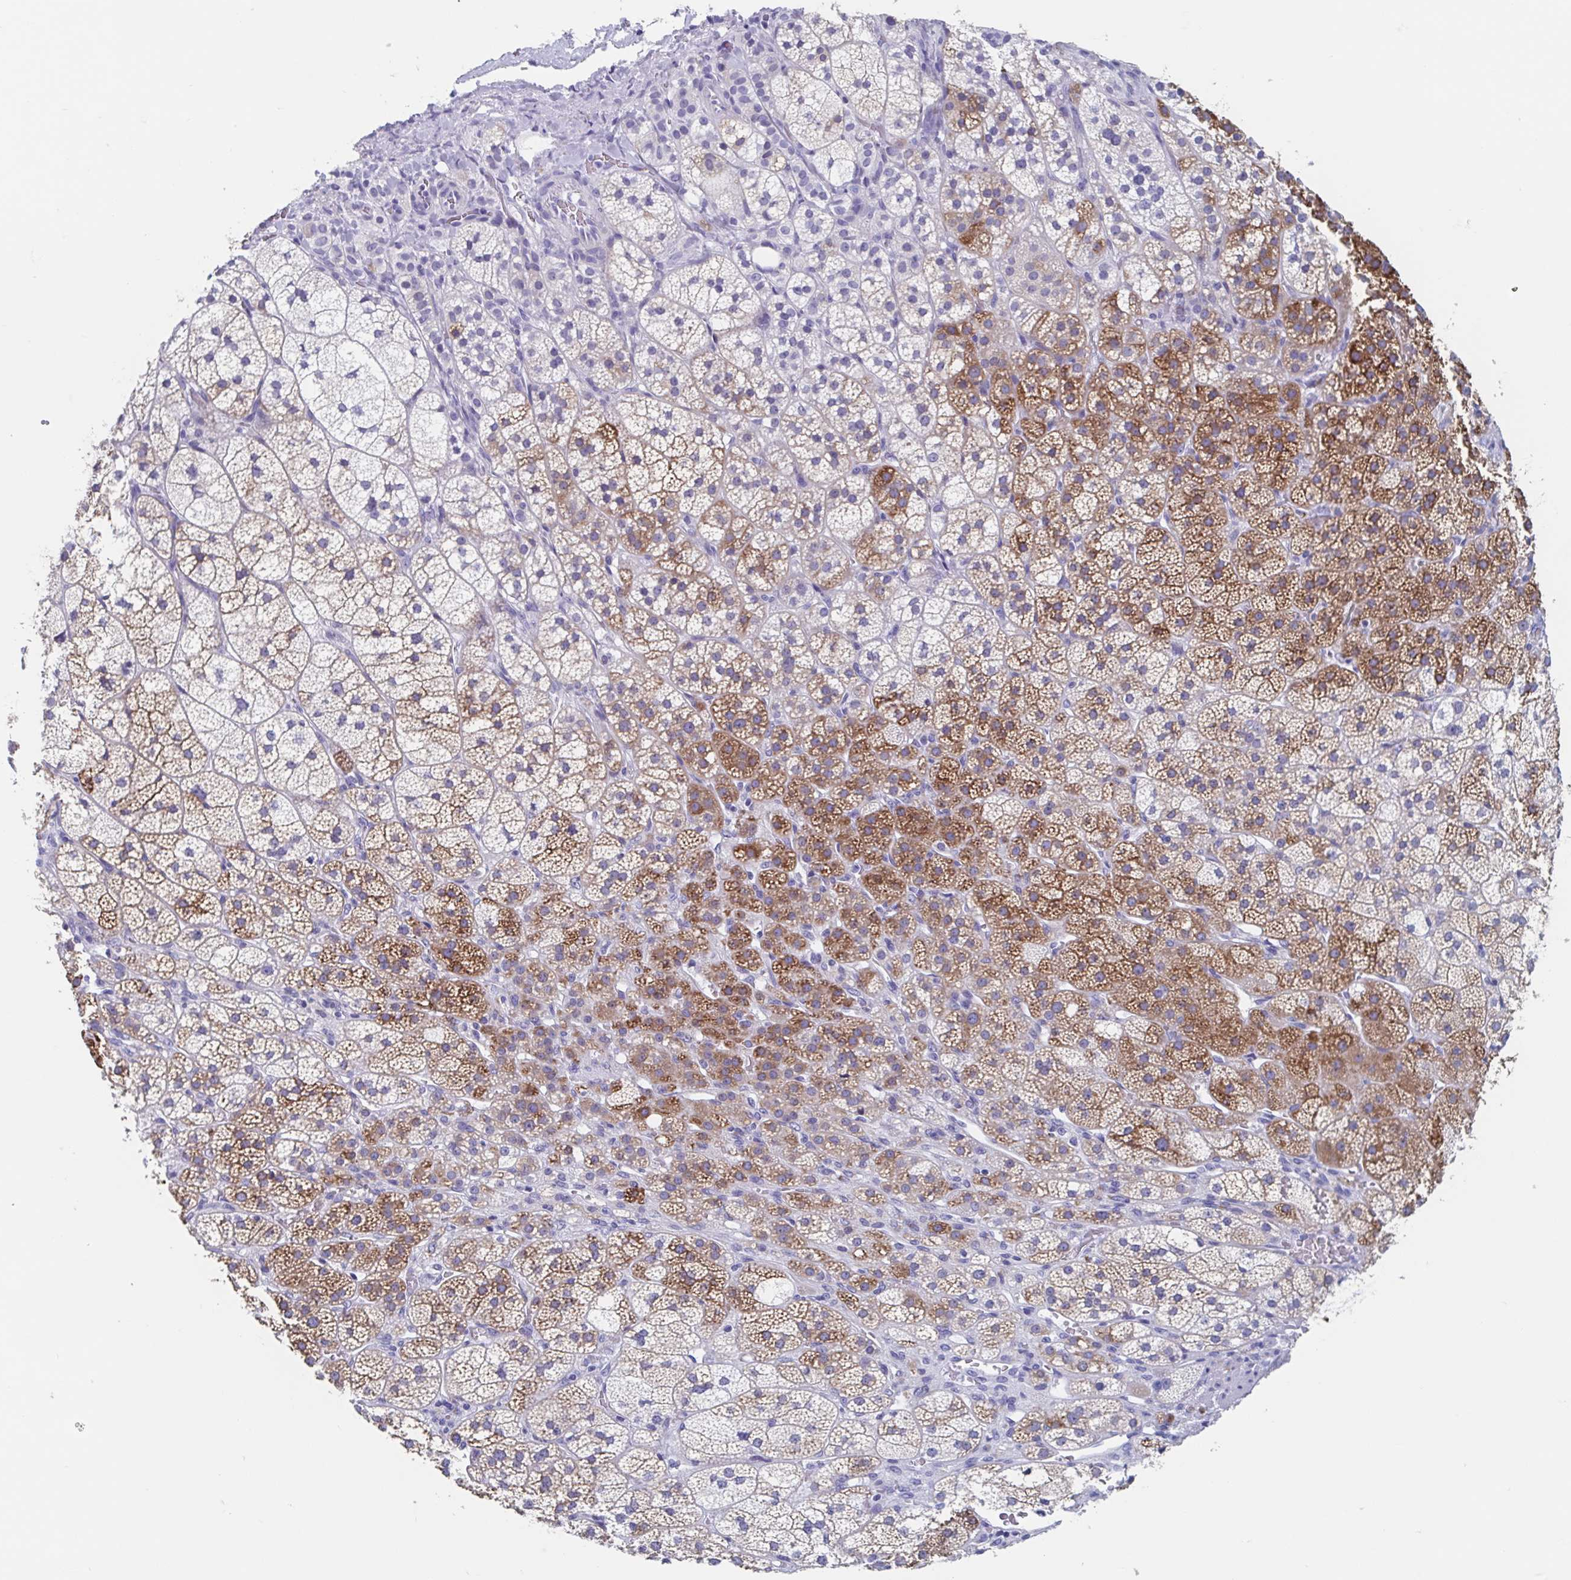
{"staining": {"intensity": "moderate", "quantity": "25%-75%", "location": "cytoplasmic/membranous"}, "tissue": "adrenal gland", "cell_type": "Glandular cells", "image_type": "normal", "snomed": [{"axis": "morphology", "description": "Normal tissue, NOS"}, {"axis": "topography", "description": "Adrenal gland"}], "caption": "Protein expression analysis of unremarkable human adrenal gland reveals moderate cytoplasmic/membranous expression in approximately 25%-75% of glandular cells. The staining was performed using DAB to visualize the protein expression in brown, while the nuclei were stained in blue with hematoxylin (Magnification: 20x).", "gene": "SHCBP1L", "patient": {"sex": "female", "age": 60}}